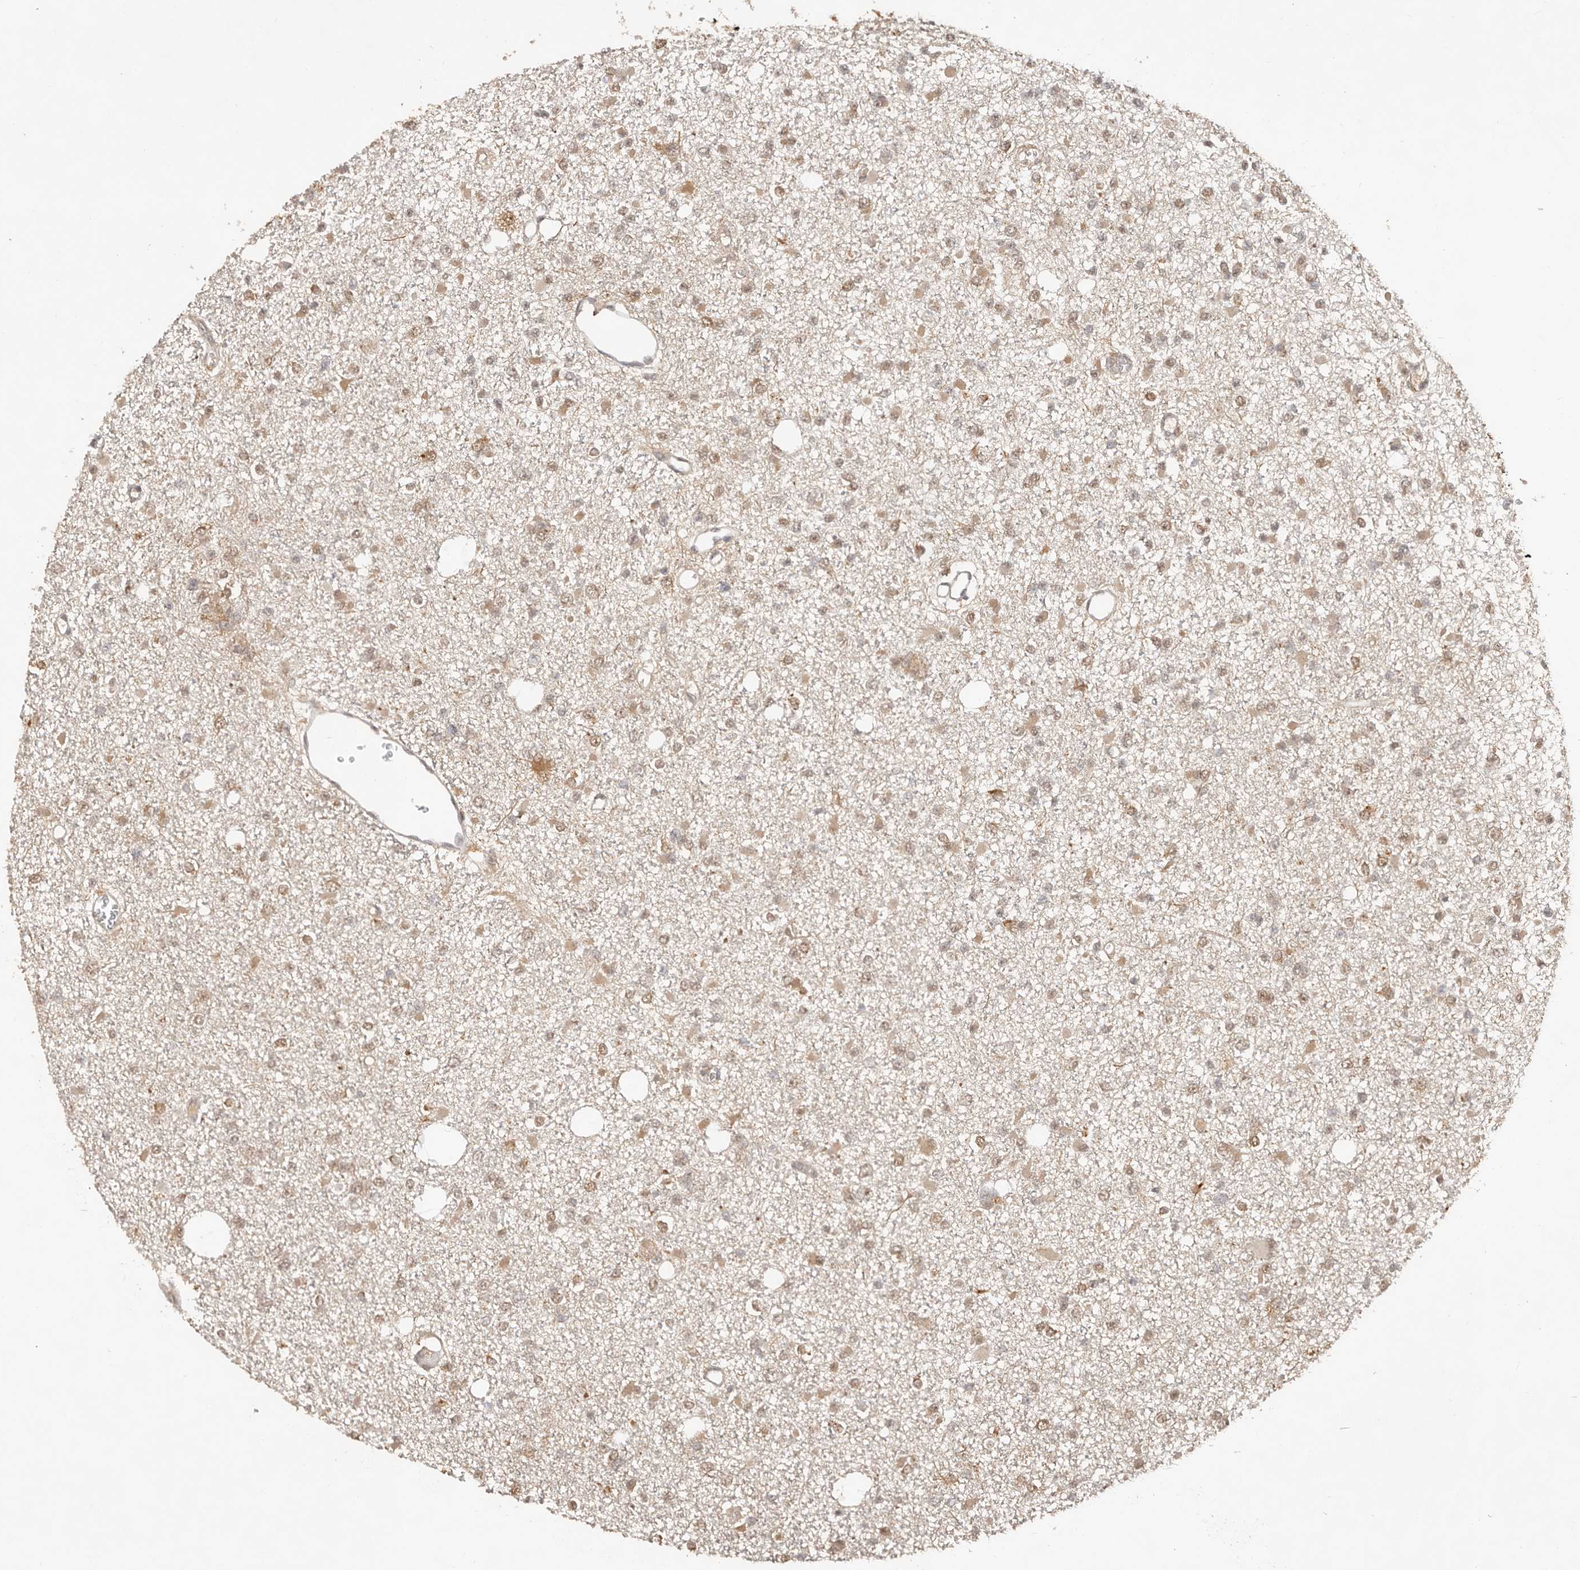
{"staining": {"intensity": "weak", "quantity": ">75%", "location": "cytoplasmic/membranous,nuclear"}, "tissue": "glioma", "cell_type": "Tumor cells", "image_type": "cancer", "snomed": [{"axis": "morphology", "description": "Glioma, malignant, Low grade"}, {"axis": "topography", "description": "Brain"}], "caption": "IHC (DAB (3,3'-diaminobenzidine)) staining of human malignant low-grade glioma shows weak cytoplasmic/membranous and nuclear protein staining in approximately >75% of tumor cells. (DAB (3,3'-diaminobenzidine) IHC with brightfield microscopy, high magnification).", "gene": "PSMA5", "patient": {"sex": "female", "age": 22}}